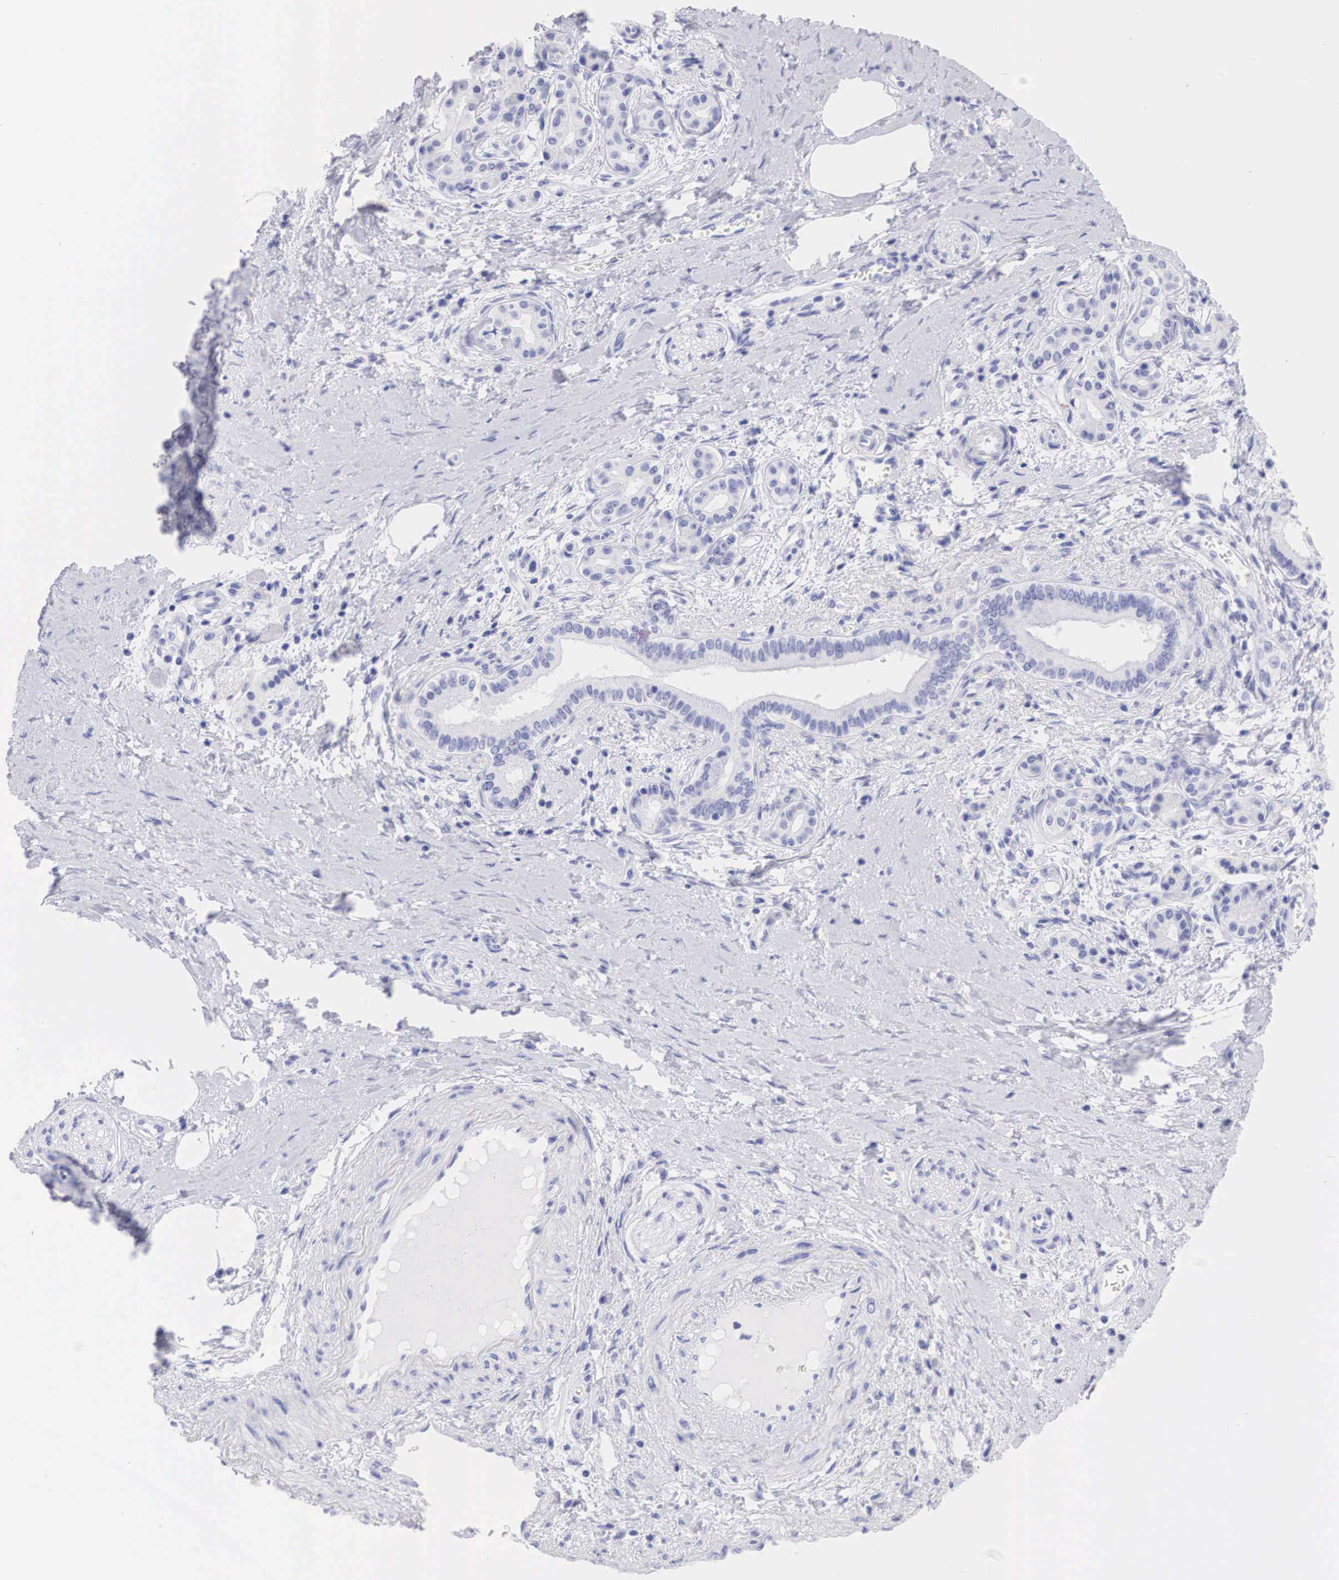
{"staining": {"intensity": "negative", "quantity": "none", "location": "none"}, "tissue": "pancreatic cancer", "cell_type": "Tumor cells", "image_type": "cancer", "snomed": [{"axis": "morphology", "description": "Adenocarcinoma, NOS"}, {"axis": "topography", "description": "Pancreas"}], "caption": "Pancreatic cancer was stained to show a protein in brown. There is no significant positivity in tumor cells.", "gene": "TYR", "patient": {"sex": "female", "age": 66}}